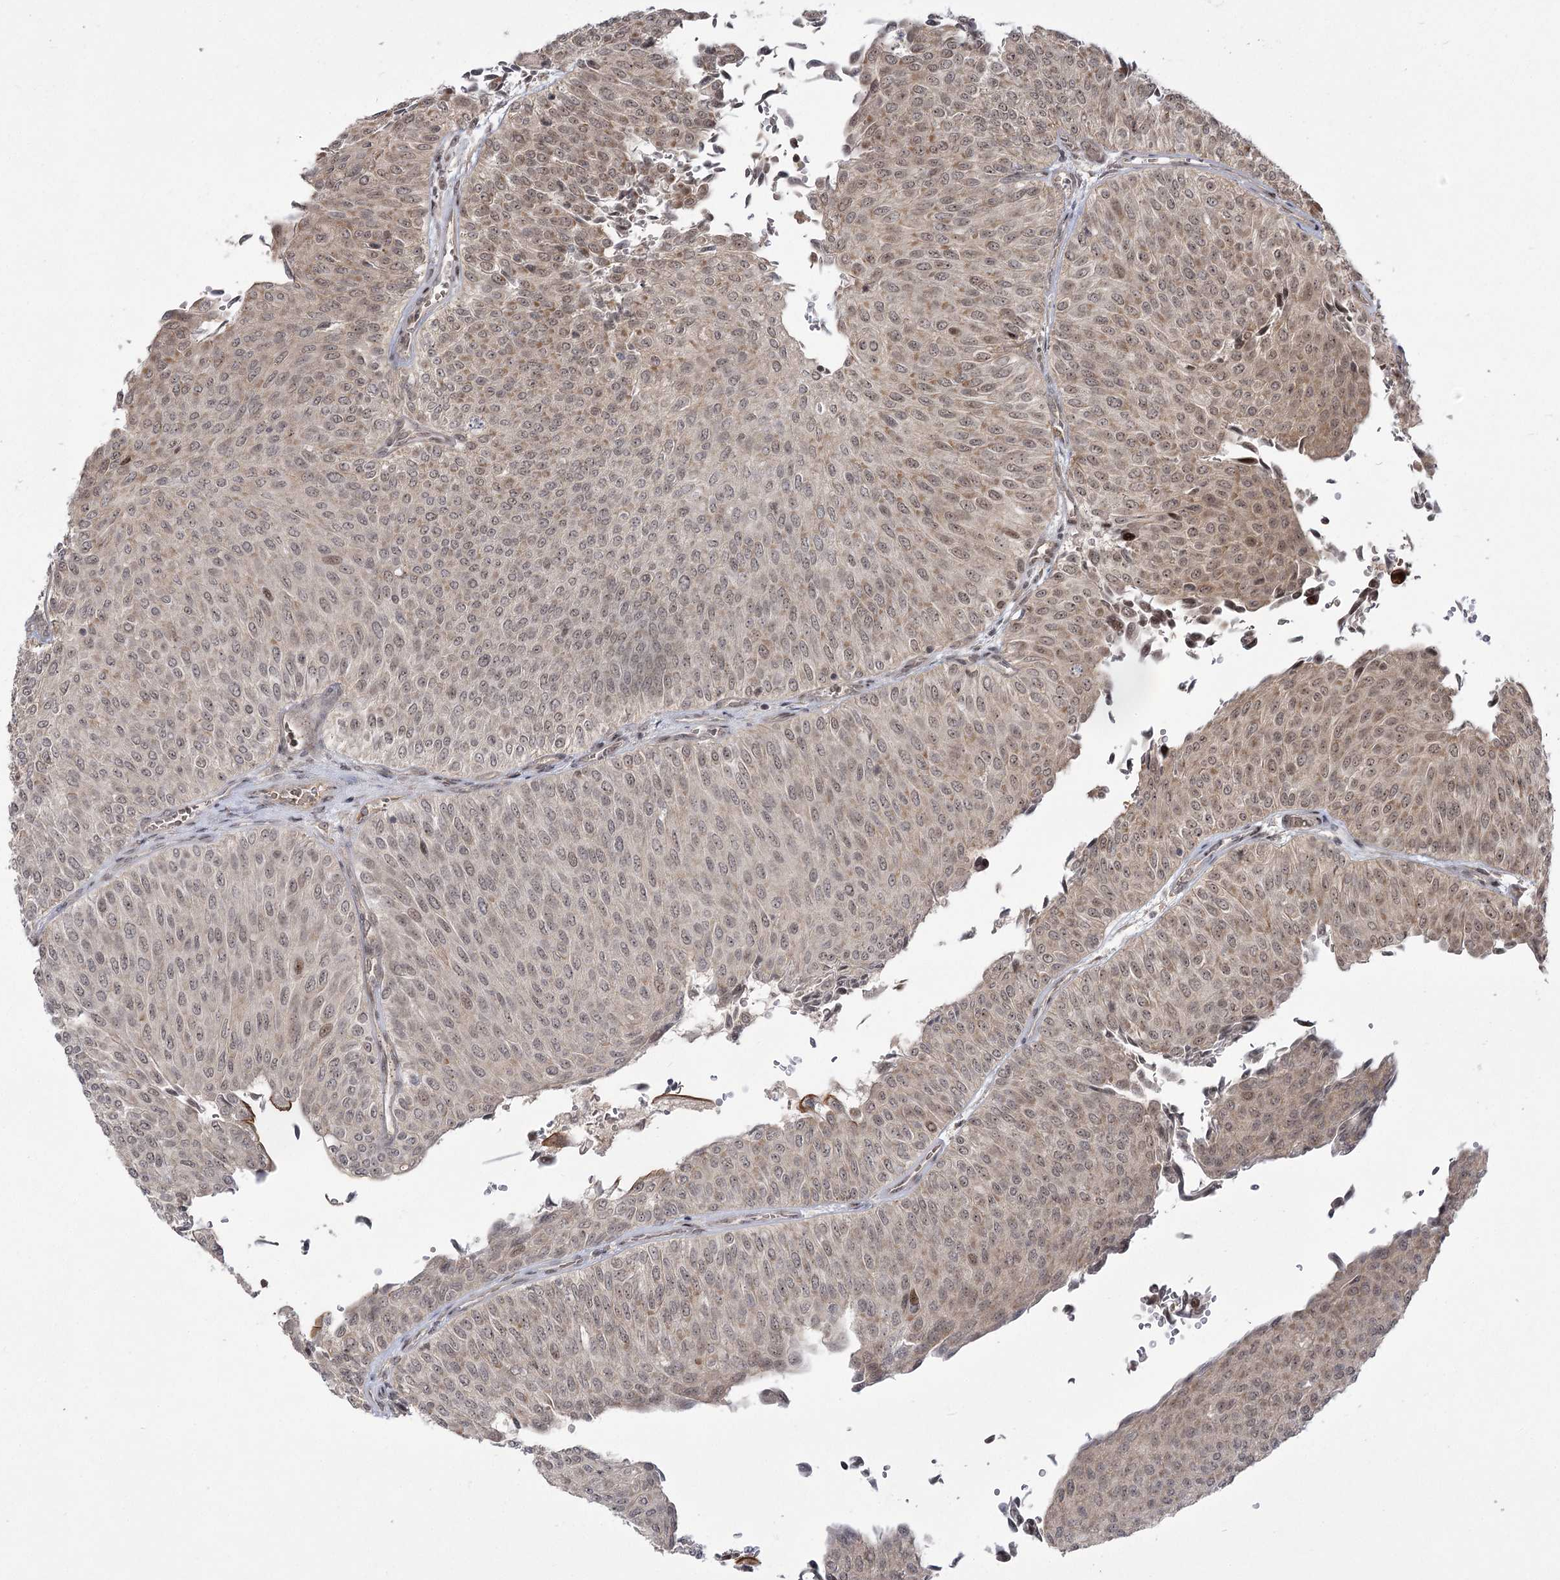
{"staining": {"intensity": "moderate", "quantity": "<25%", "location": "cytoplasmic/membranous,nuclear"}, "tissue": "urothelial cancer", "cell_type": "Tumor cells", "image_type": "cancer", "snomed": [{"axis": "morphology", "description": "Urothelial carcinoma, Low grade"}, {"axis": "topography", "description": "Urinary bladder"}], "caption": "This micrograph demonstrates IHC staining of urothelial cancer, with low moderate cytoplasmic/membranous and nuclear positivity in approximately <25% of tumor cells.", "gene": "HELQ", "patient": {"sex": "male", "age": 78}}